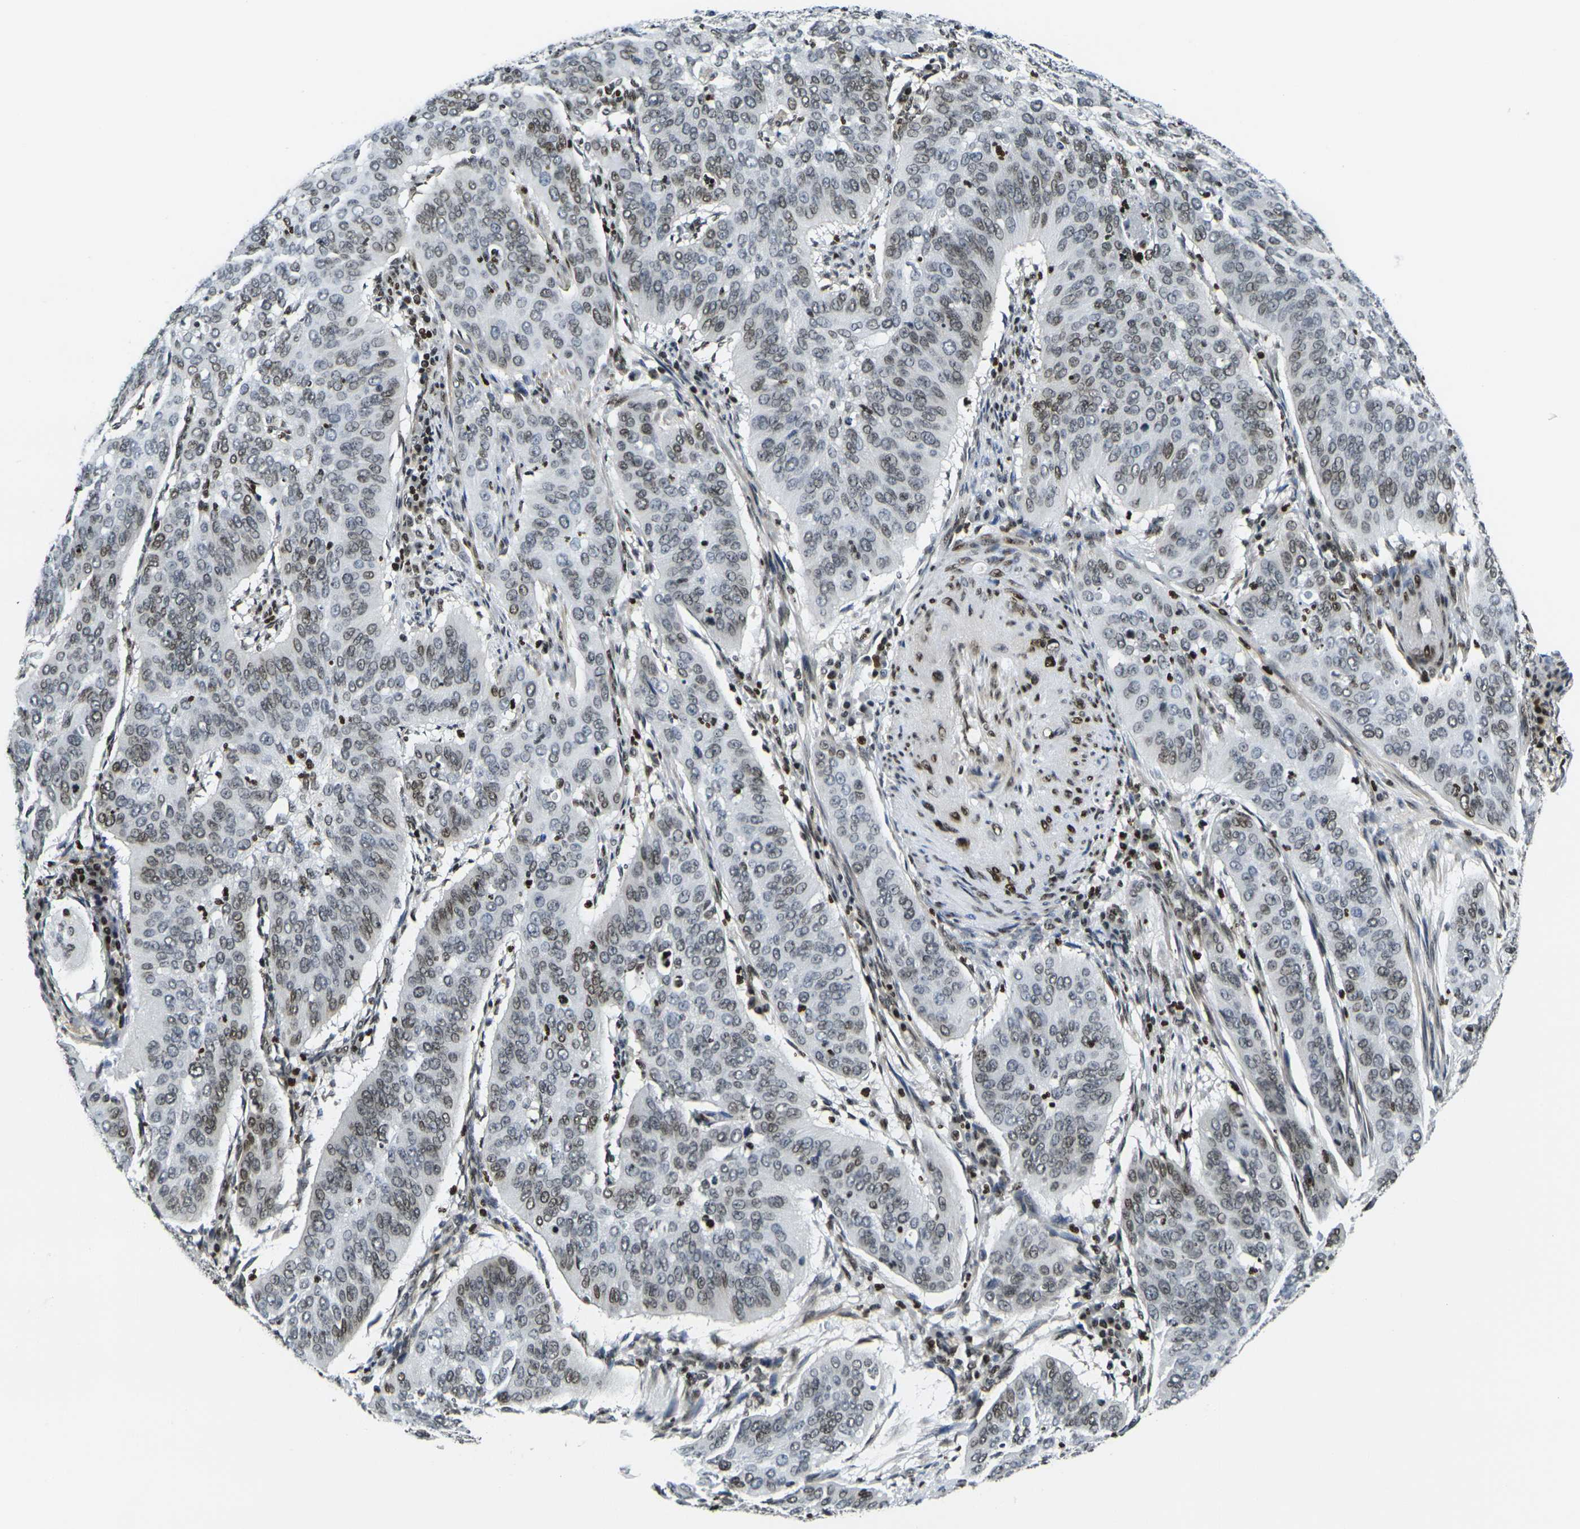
{"staining": {"intensity": "weak", "quantity": "25%-75%", "location": "nuclear"}, "tissue": "cervical cancer", "cell_type": "Tumor cells", "image_type": "cancer", "snomed": [{"axis": "morphology", "description": "Normal tissue, NOS"}, {"axis": "morphology", "description": "Squamous cell carcinoma, NOS"}, {"axis": "topography", "description": "Cervix"}], "caption": "DAB immunohistochemical staining of cervical cancer displays weak nuclear protein positivity in approximately 25%-75% of tumor cells. The protein is shown in brown color, while the nuclei are stained blue.", "gene": "H1-10", "patient": {"sex": "female", "age": 39}}